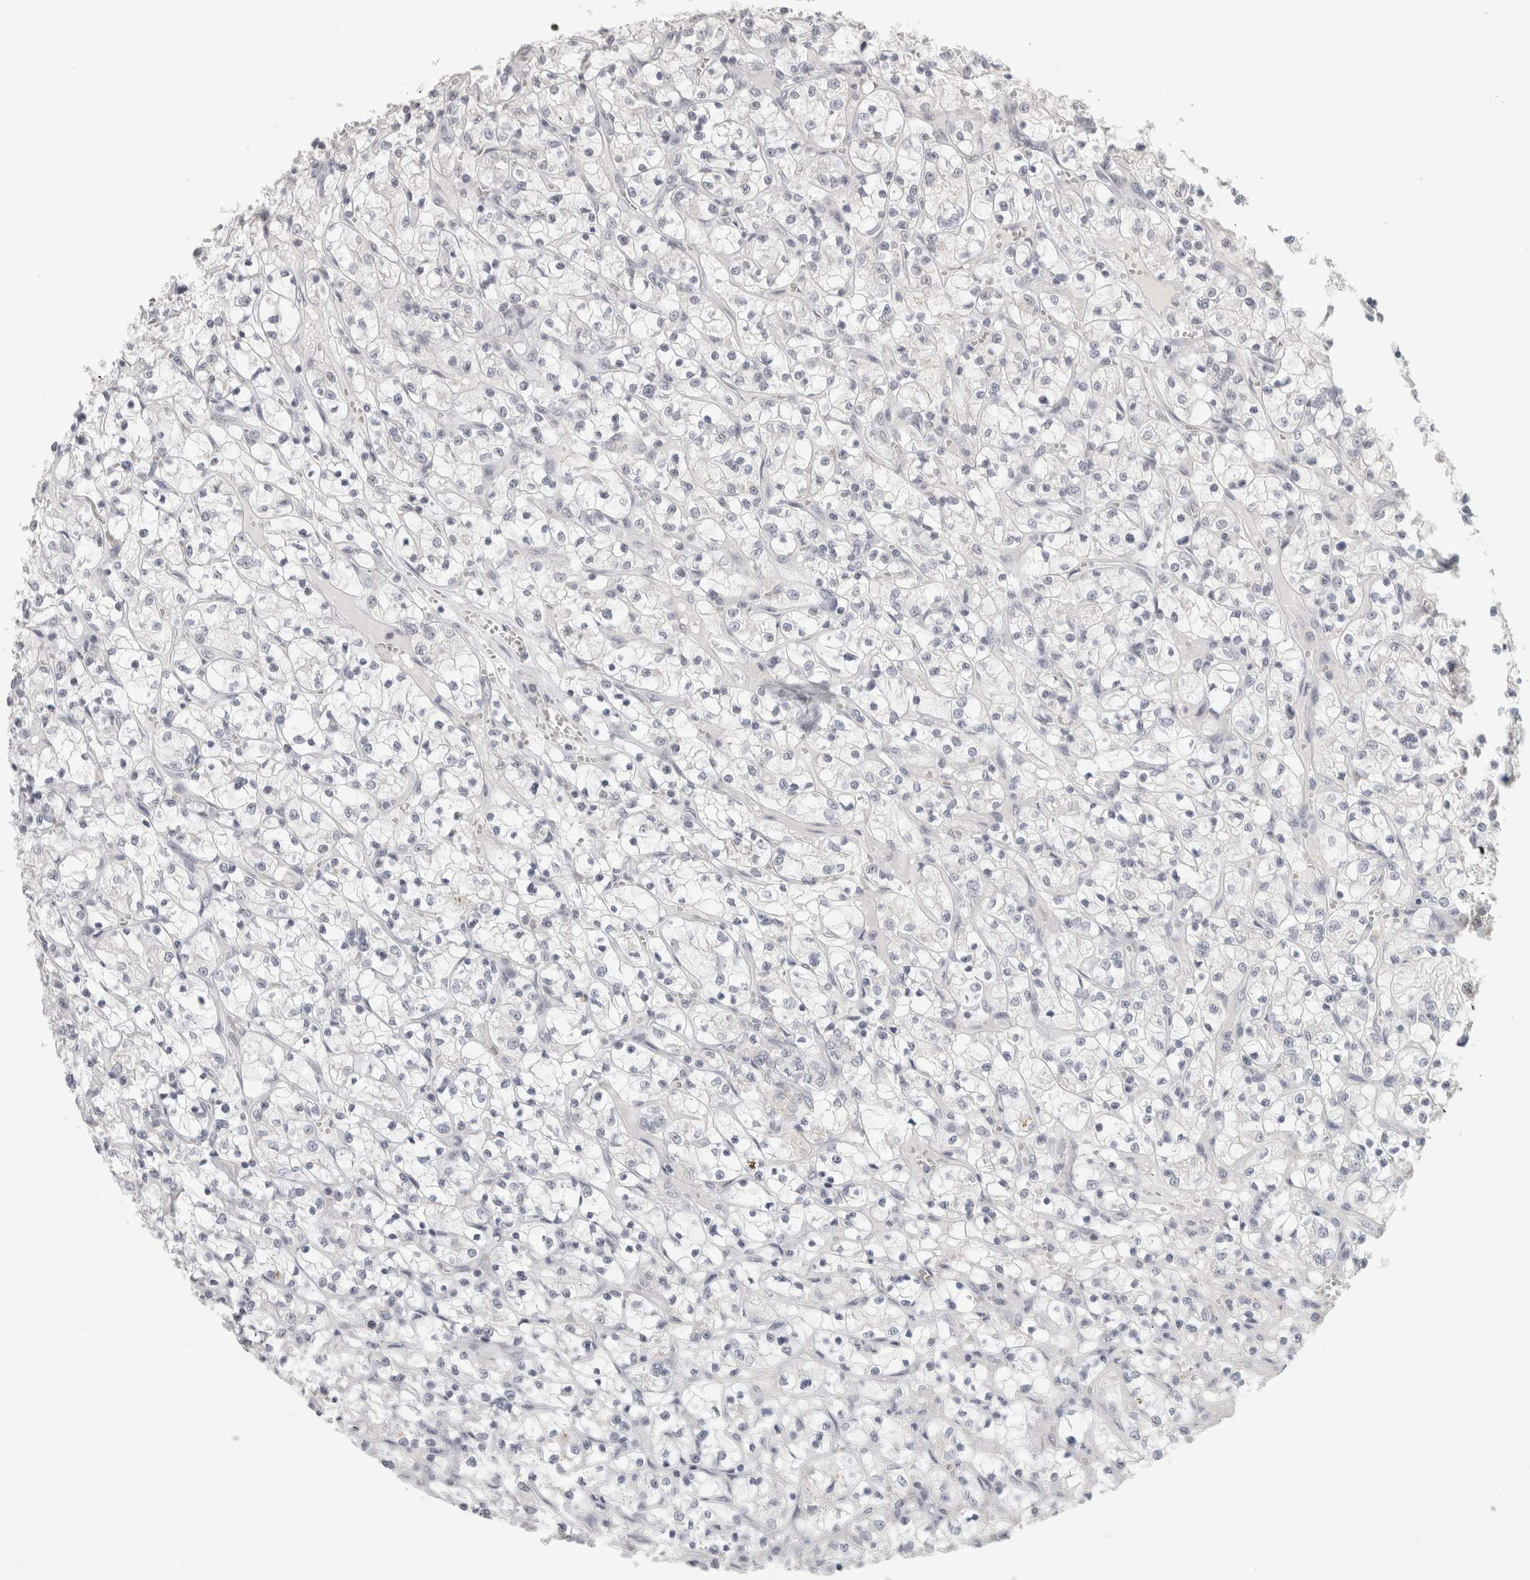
{"staining": {"intensity": "negative", "quantity": "none", "location": "none"}, "tissue": "renal cancer", "cell_type": "Tumor cells", "image_type": "cancer", "snomed": [{"axis": "morphology", "description": "Adenocarcinoma, NOS"}, {"axis": "topography", "description": "Kidney"}], "caption": "Immunohistochemistry of renal cancer displays no positivity in tumor cells. Brightfield microscopy of immunohistochemistry stained with DAB (3,3'-diaminobenzidine) (brown) and hematoxylin (blue), captured at high magnification.", "gene": "ZNF830", "patient": {"sex": "female", "age": 69}}